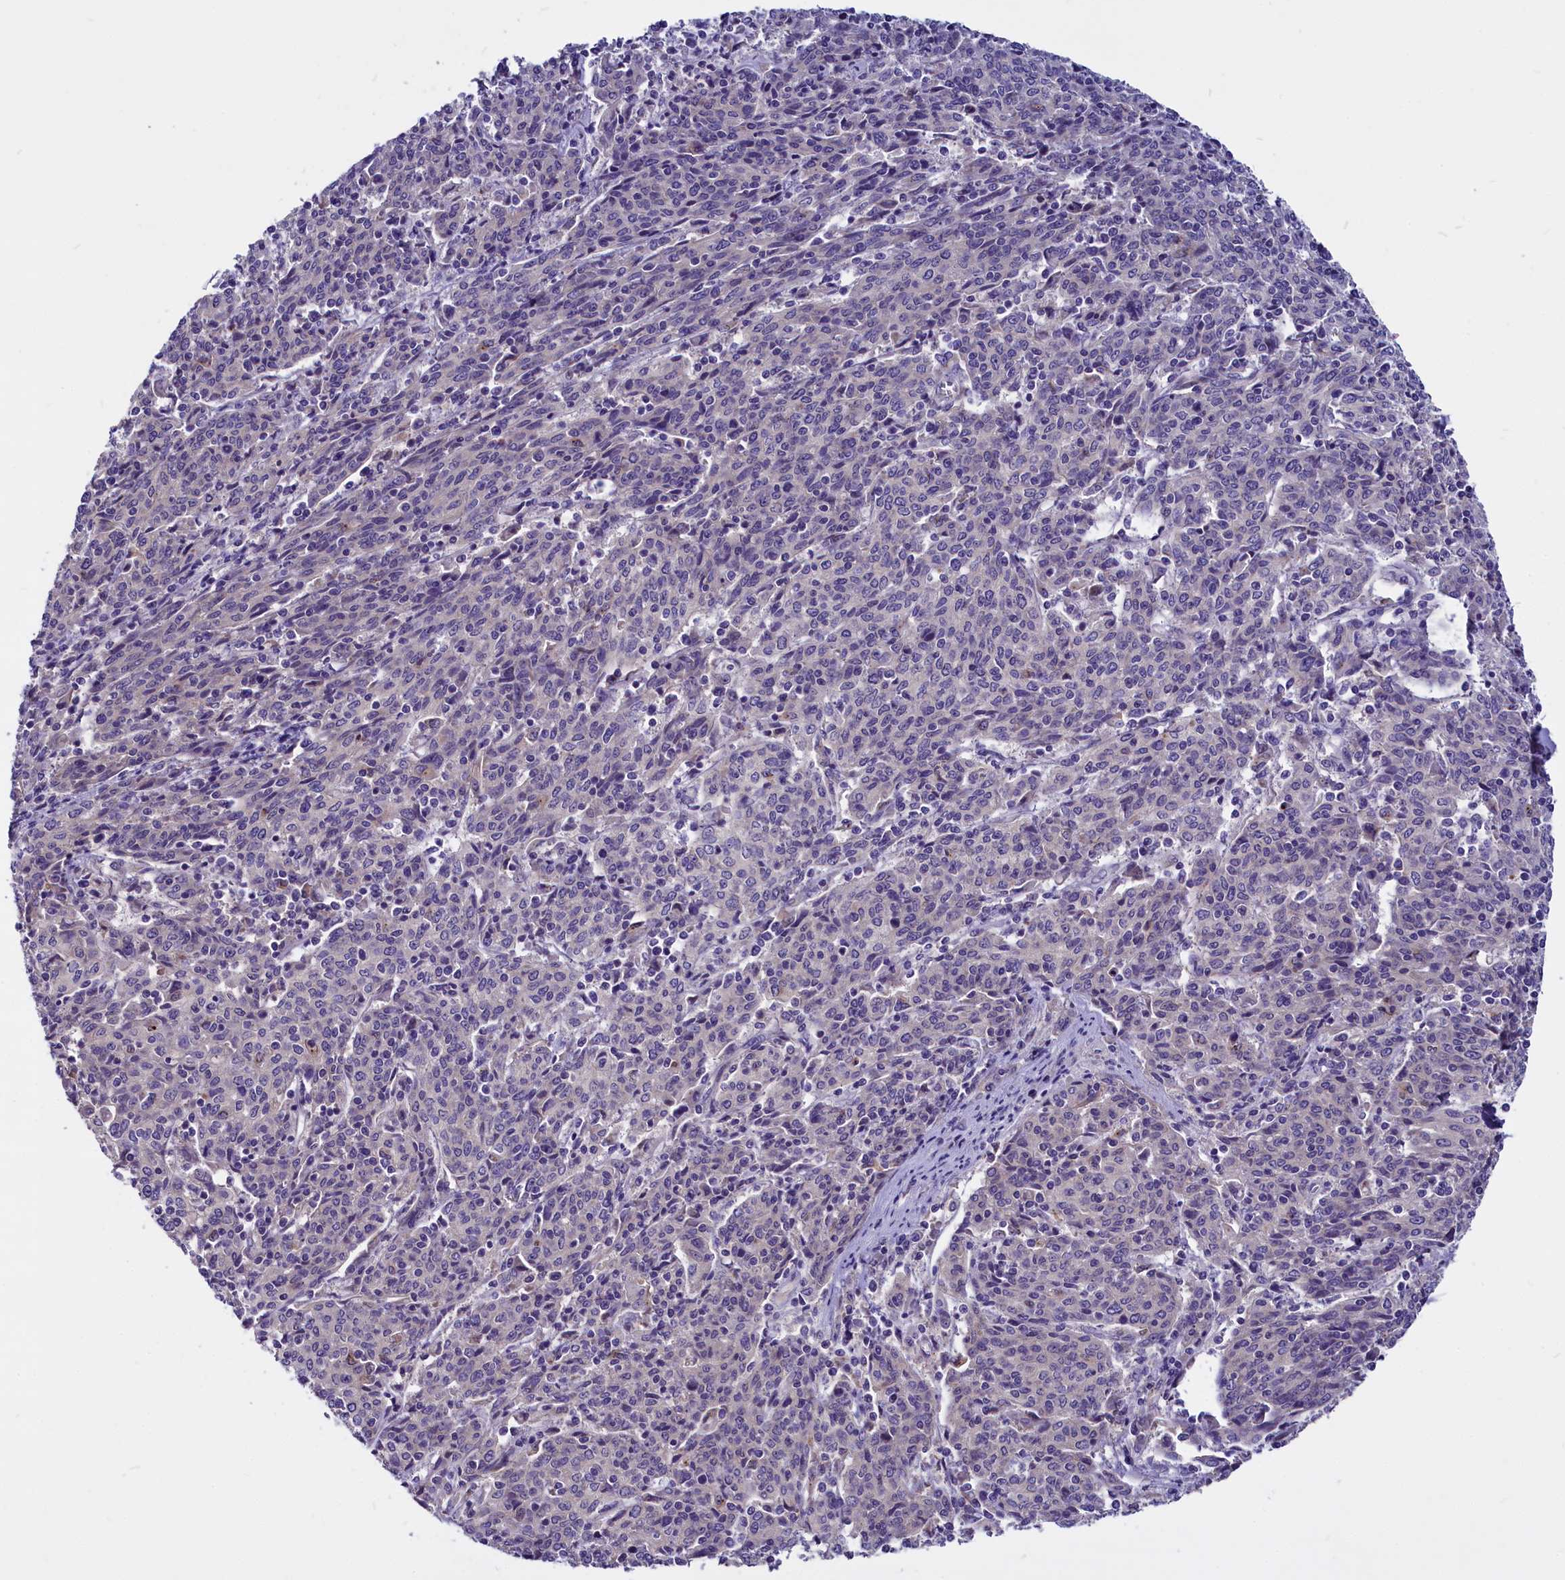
{"staining": {"intensity": "negative", "quantity": "none", "location": "none"}, "tissue": "cervical cancer", "cell_type": "Tumor cells", "image_type": "cancer", "snomed": [{"axis": "morphology", "description": "Squamous cell carcinoma, NOS"}, {"axis": "topography", "description": "Cervix"}], "caption": "DAB immunohistochemical staining of human cervical cancer (squamous cell carcinoma) demonstrates no significant positivity in tumor cells.", "gene": "CEP170", "patient": {"sex": "female", "age": 67}}